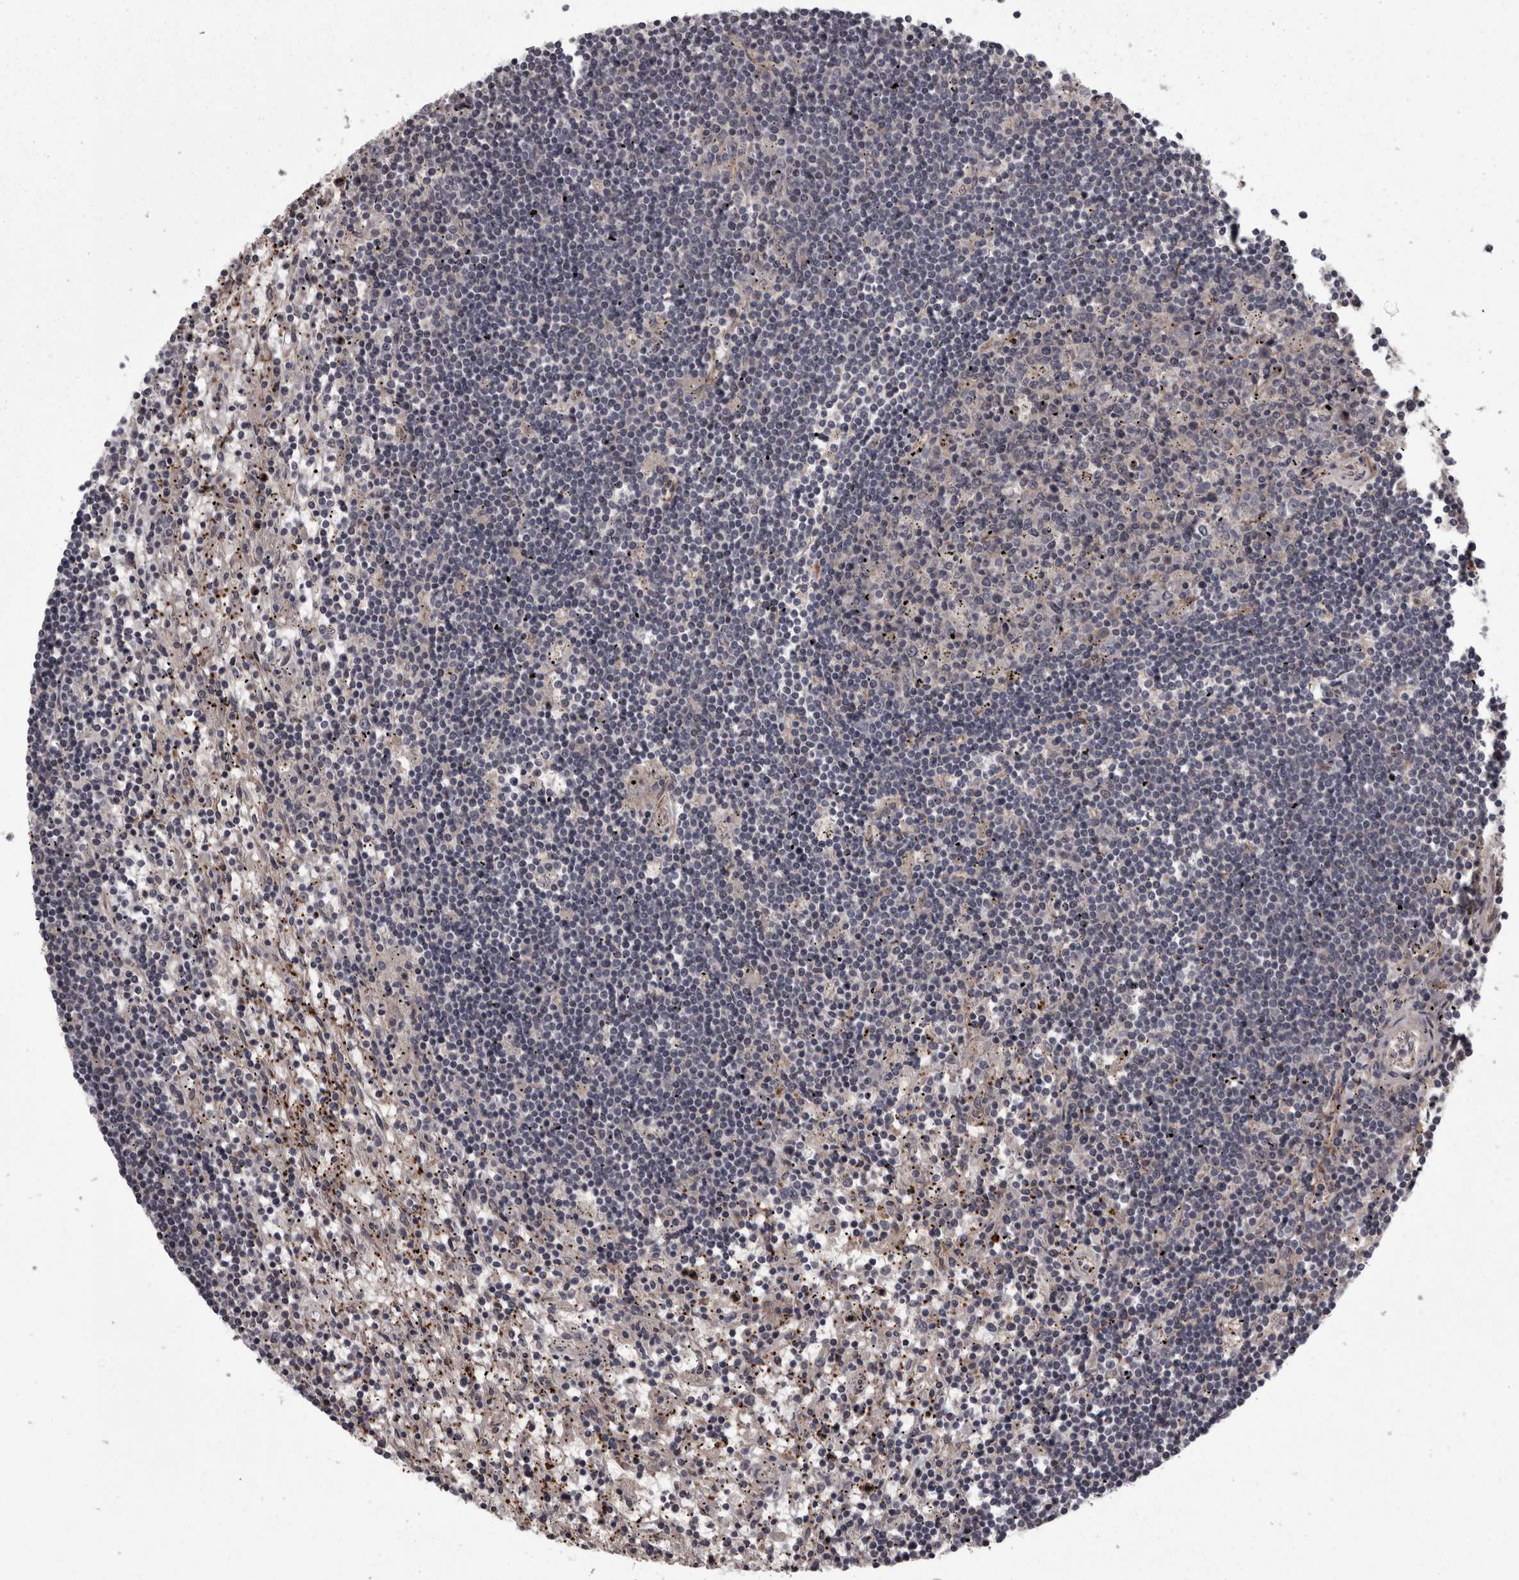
{"staining": {"intensity": "negative", "quantity": "none", "location": "none"}, "tissue": "lymphoma", "cell_type": "Tumor cells", "image_type": "cancer", "snomed": [{"axis": "morphology", "description": "Malignant lymphoma, non-Hodgkin's type, Low grade"}, {"axis": "topography", "description": "Spleen"}], "caption": "The histopathology image exhibits no significant expression in tumor cells of low-grade malignant lymphoma, non-Hodgkin's type.", "gene": "RSU1", "patient": {"sex": "male", "age": 76}}